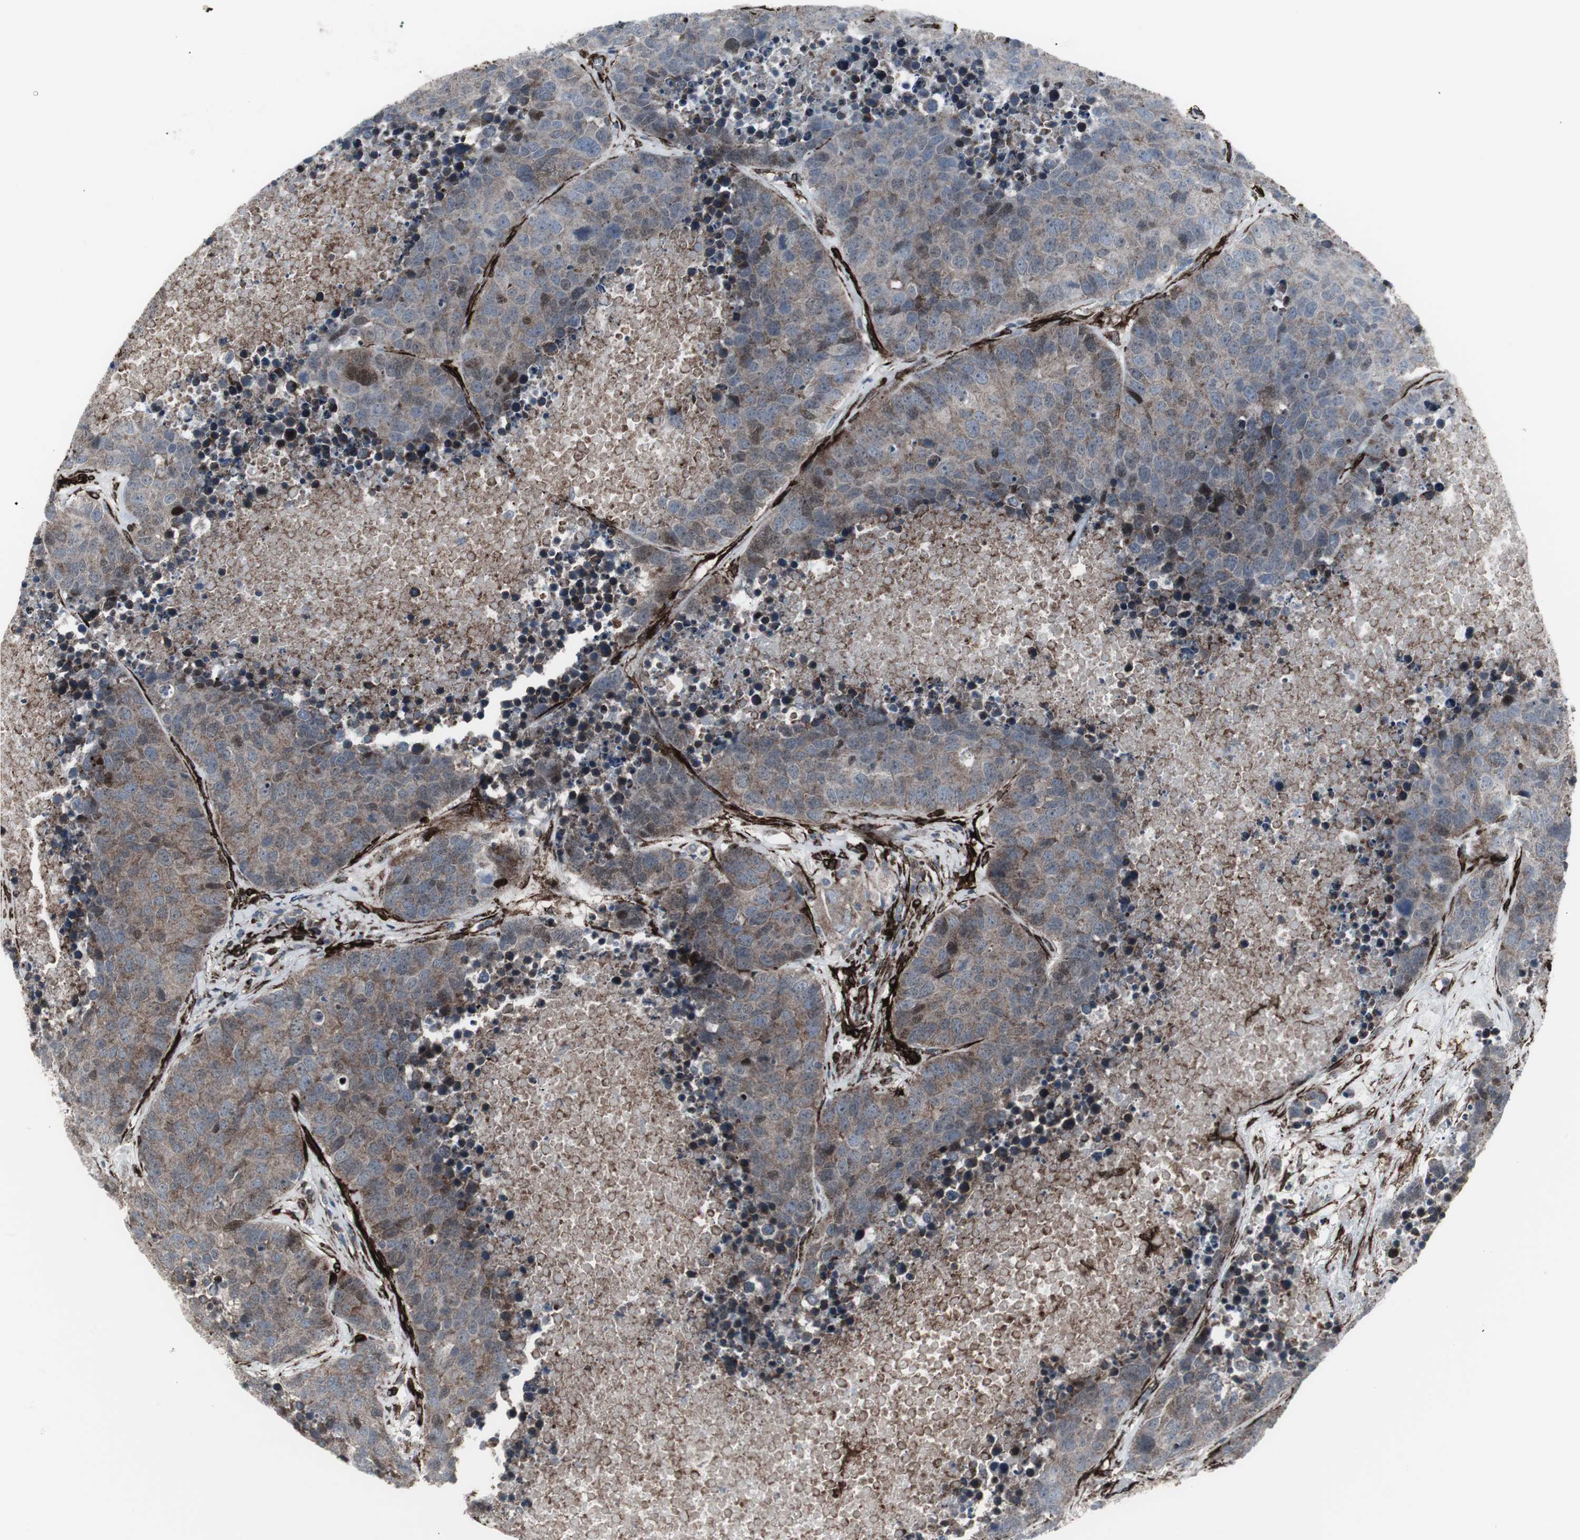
{"staining": {"intensity": "weak", "quantity": "25%-75%", "location": "cytoplasmic/membranous"}, "tissue": "carcinoid", "cell_type": "Tumor cells", "image_type": "cancer", "snomed": [{"axis": "morphology", "description": "Carcinoid, malignant, NOS"}, {"axis": "topography", "description": "Lung"}], "caption": "Immunohistochemical staining of human carcinoid reveals low levels of weak cytoplasmic/membranous positivity in approximately 25%-75% of tumor cells. Immunohistochemistry stains the protein in brown and the nuclei are stained blue.", "gene": "PDGFA", "patient": {"sex": "male", "age": 60}}